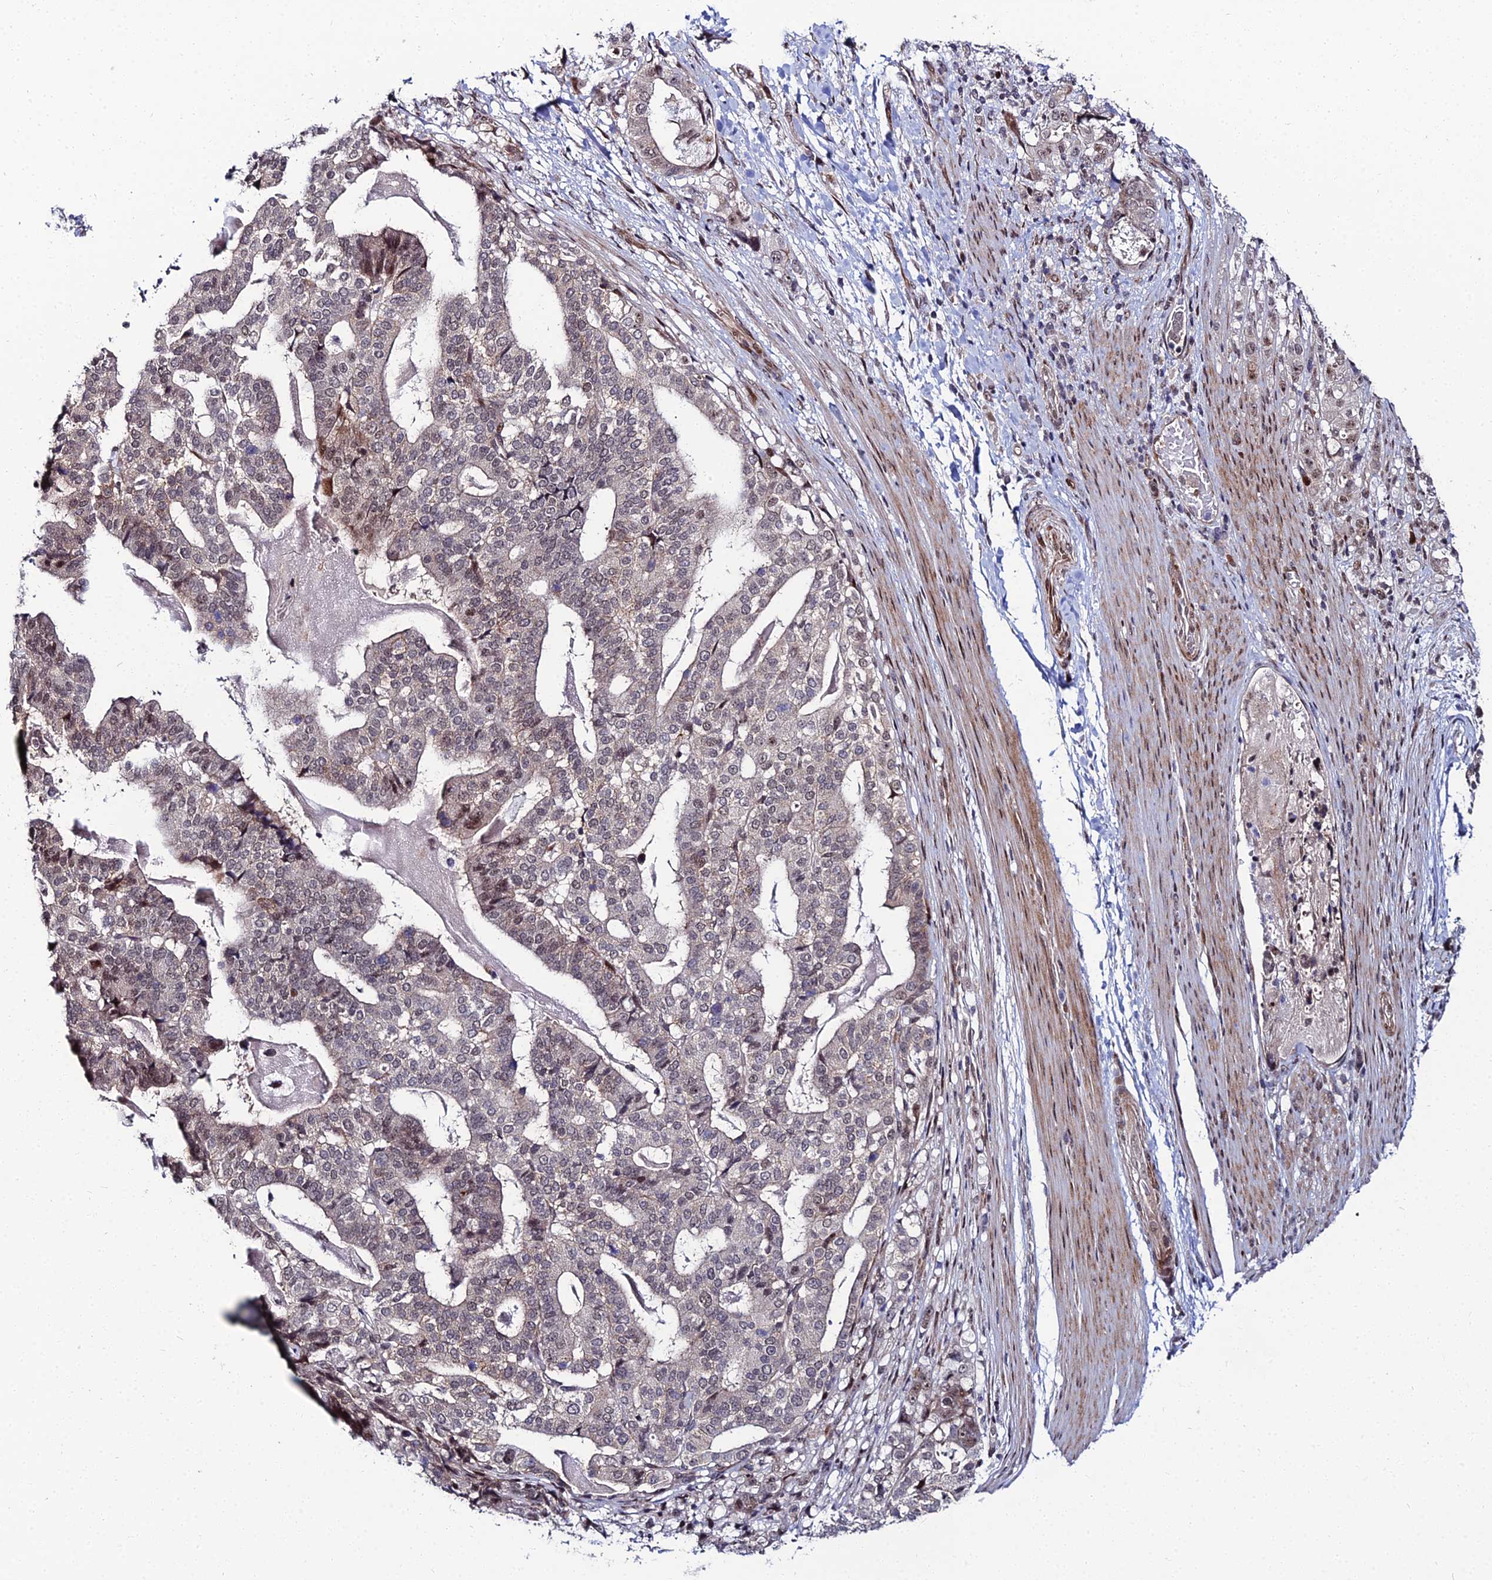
{"staining": {"intensity": "weak", "quantity": "25%-75%", "location": "cytoplasmic/membranous,nuclear"}, "tissue": "stomach cancer", "cell_type": "Tumor cells", "image_type": "cancer", "snomed": [{"axis": "morphology", "description": "Adenocarcinoma, NOS"}, {"axis": "topography", "description": "Stomach"}], "caption": "This photomicrograph demonstrates immunohistochemistry (IHC) staining of adenocarcinoma (stomach), with low weak cytoplasmic/membranous and nuclear positivity in about 25%-75% of tumor cells.", "gene": "ZNF668", "patient": {"sex": "male", "age": 48}}